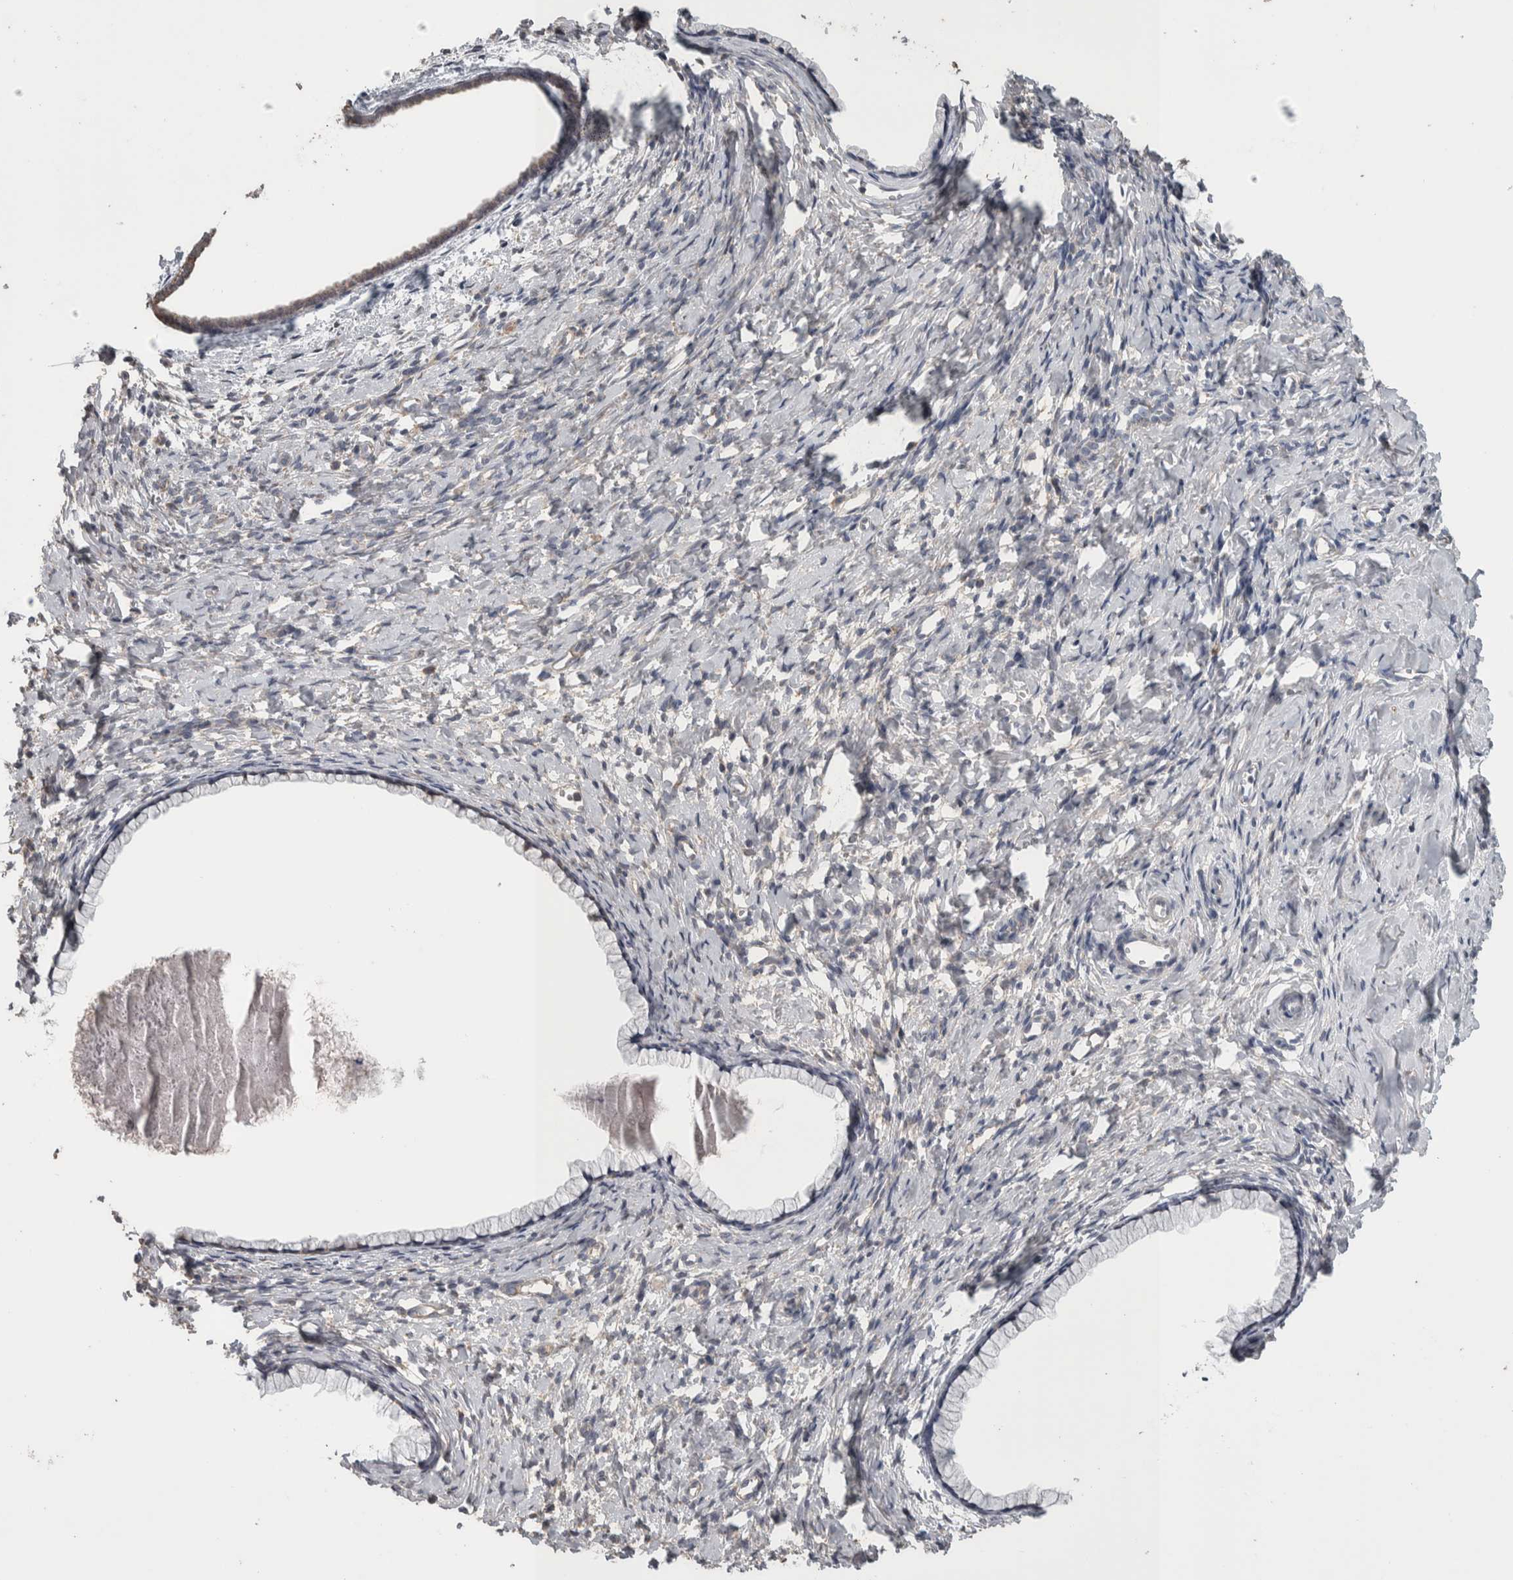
{"staining": {"intensity": "moderate", "quantity": "25%-75%", "location": "cytoplasmic/membranous"}, "tissue": "cervix", "cell_type": "Glandular cells", "image_type": "normal", "snomed": [{"axis": "morphology", "description": "Normal tissue, NOS"}, {"axis": "topography", "description": "Cervix"}], "caption": "Glandular cells show medium levels of moderate cytoplasmic/membranous positivity in about 25%-75% of cells in normal human cervix.", "gene": "SCO1", "patient": {"sex": "female", "age": 75}}